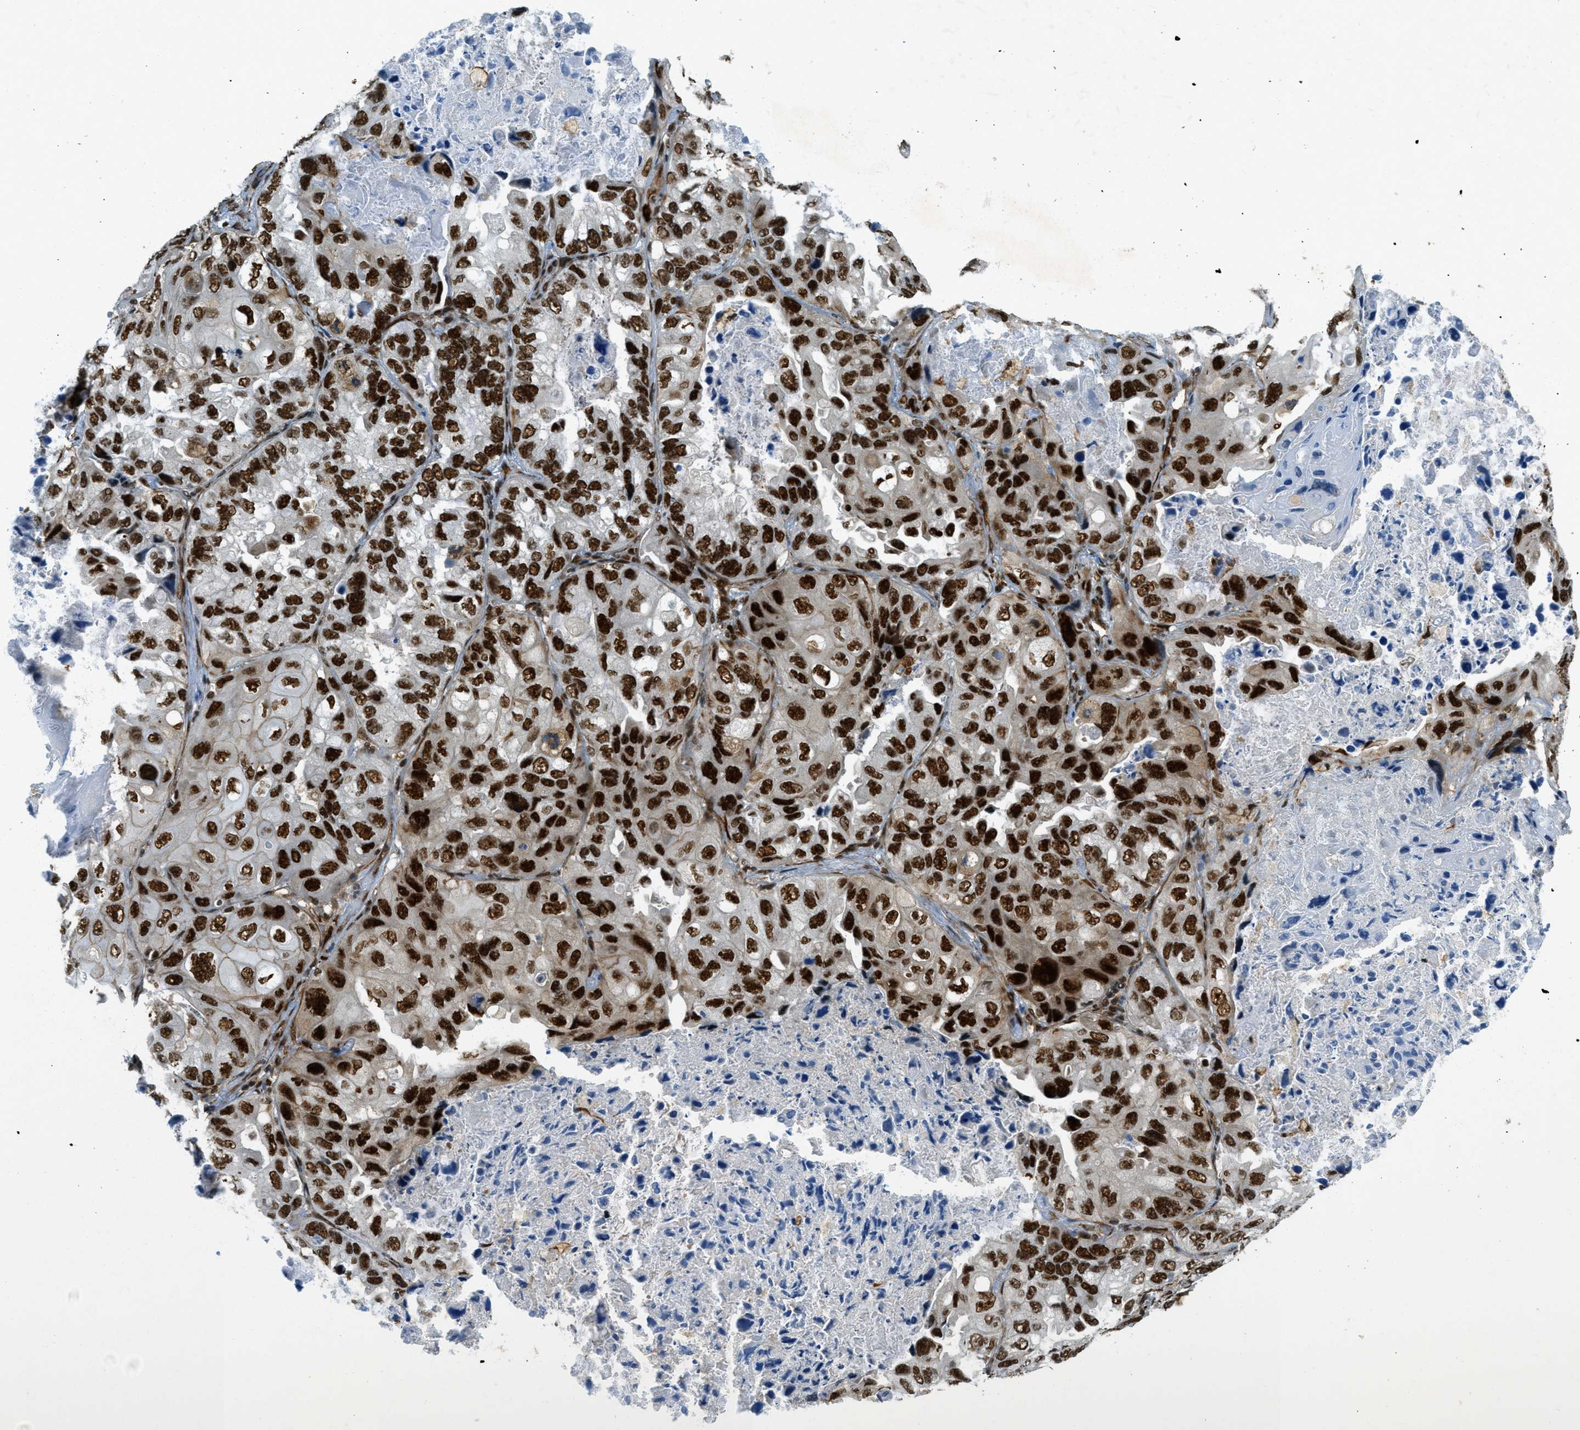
{"staining": {"intensity": "strong", "quantity": ">75%", "location": "nuclear"}, "tissue": "lung cancer", "cell_type": "Tumor cells", "image_type": "cancer", "snomed": [{"axis": "morphology", "description": "Squamous cell carcinoma, NOS"}, {"axis": "topography", "description": "Lung"}], "caption": "This image demonstrates immunohistochemistry staining of lung squamous cell carcinoma, with high strong nuclear positivity in approximately >75% of tumor cells.", "gene": "ZFR", "patient": {"sex": "female", "age": 73}}